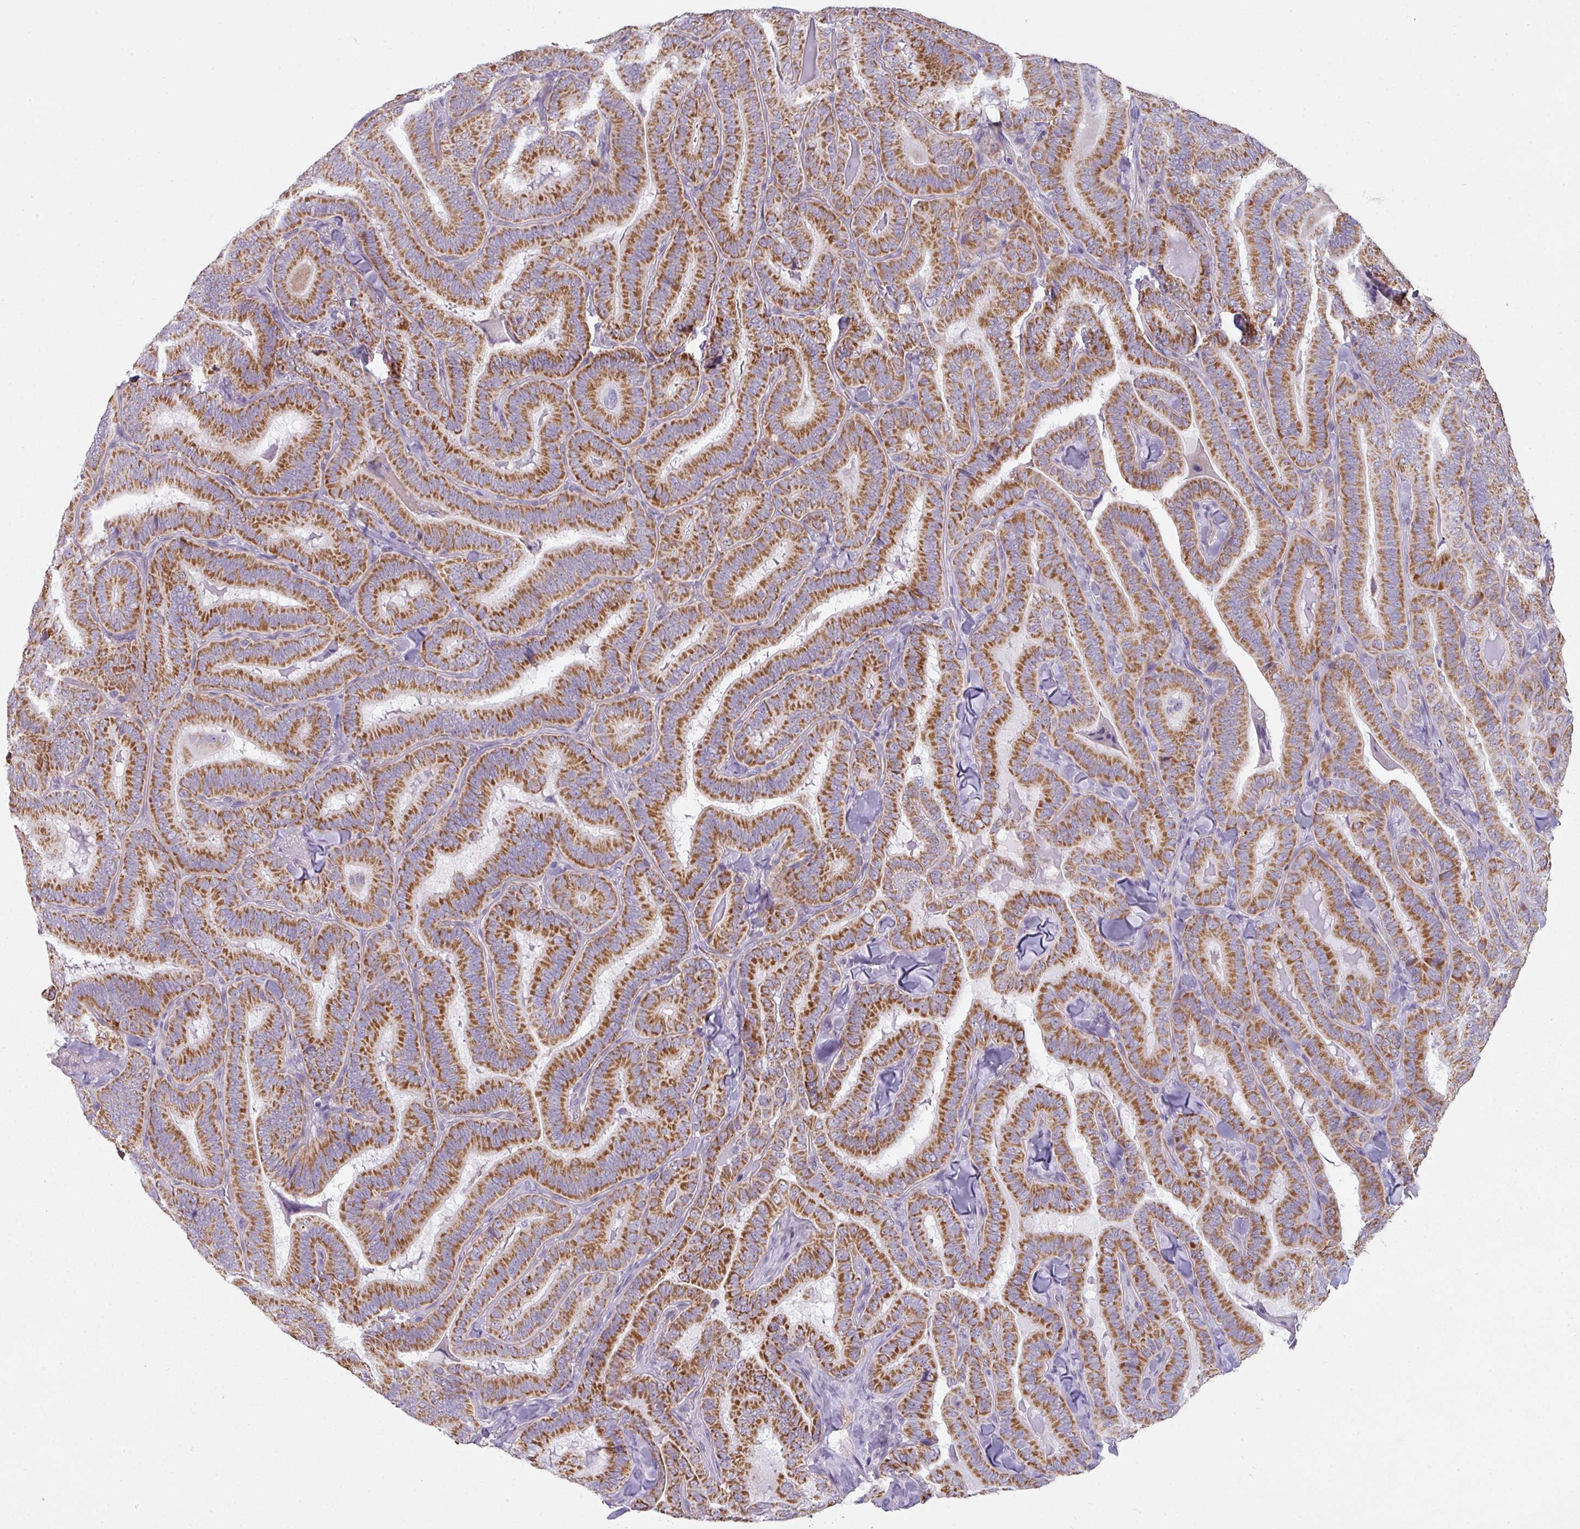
{"staining": {"intensity": "moderate", "quantity": ">75%", "location": "cytoplasmic/membranous"}, "tissue": "thyroid cancer", "cell_type": "Tumor cells", "image_type": "cancer", "snomed": [{"axis": "morphology", "description": "Papillary adenocarcinoma, NOS"}, {"axis": "topography", "description": "Thyroid gland"}], "caption": "Human papillary adenocarcinoma (thyroid) stained with a protein marker exhibits moderate staining in tumor cells.", "gene": "C2orf68", "patient": {"sex": "male", "age": 61}}